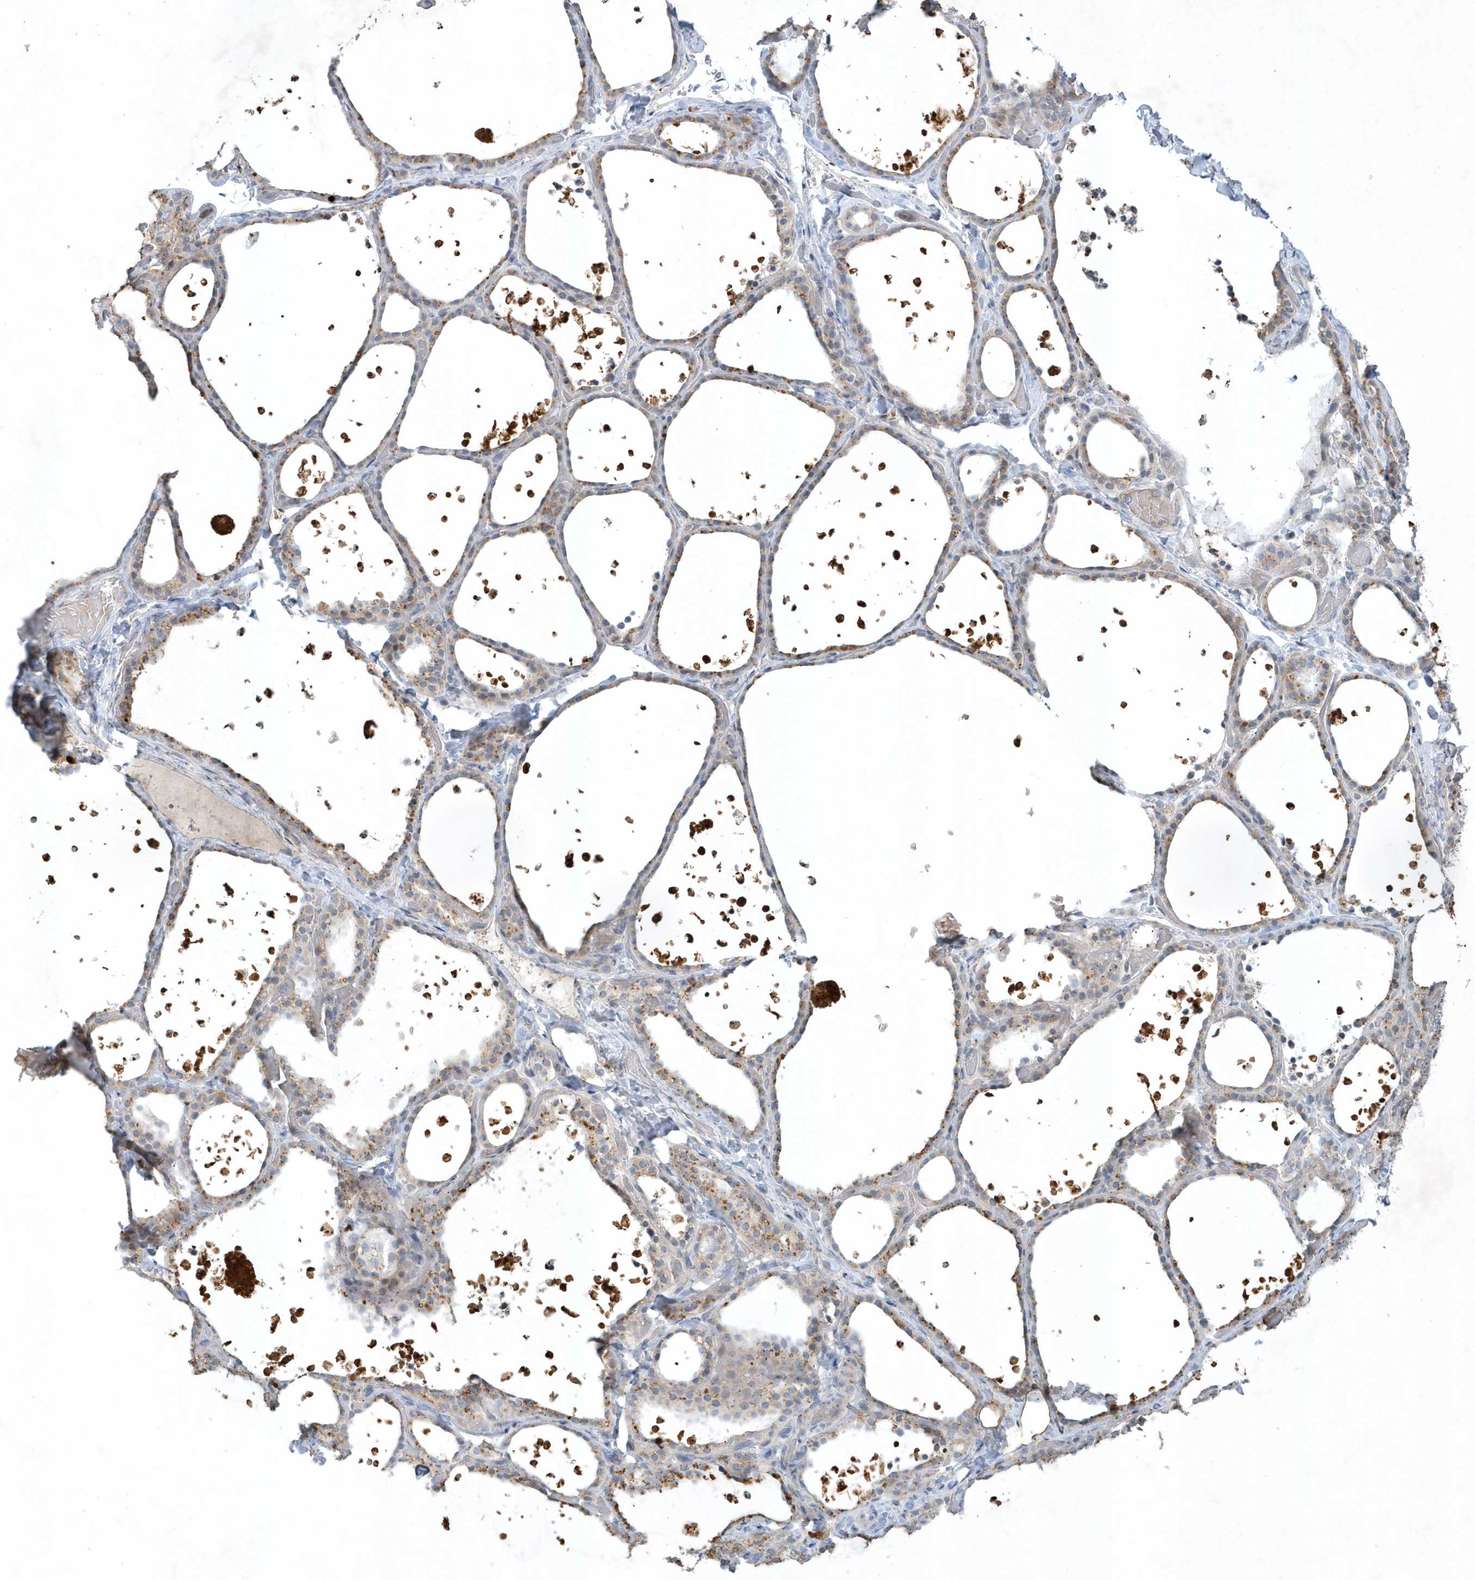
{"staining": {"intensity": "moderate", "quantity": "25%-75%", "location": "cytoplasmic/membranous"}, "tissue": "thyroid gland", "cell_type": "Glandular cells", "image_type": "normal", "snomed": [{"axis": "morphology", "description": "Normal tissue, NOS"}, {"axis": "topography", "description": "Thyroid gland"}], "caption": "Immunohistochemical staining of unremarkable thyroid gland exhibits moderate cytoplasmic/membranous protein expression in approximately 25%-75% of glandular cells. Immunohistochemistry (ihc) stains the protein in brown and the nuclei are stained blue.", "gene": "THG1L", "patient": {"sex": "female", "age": 44}}